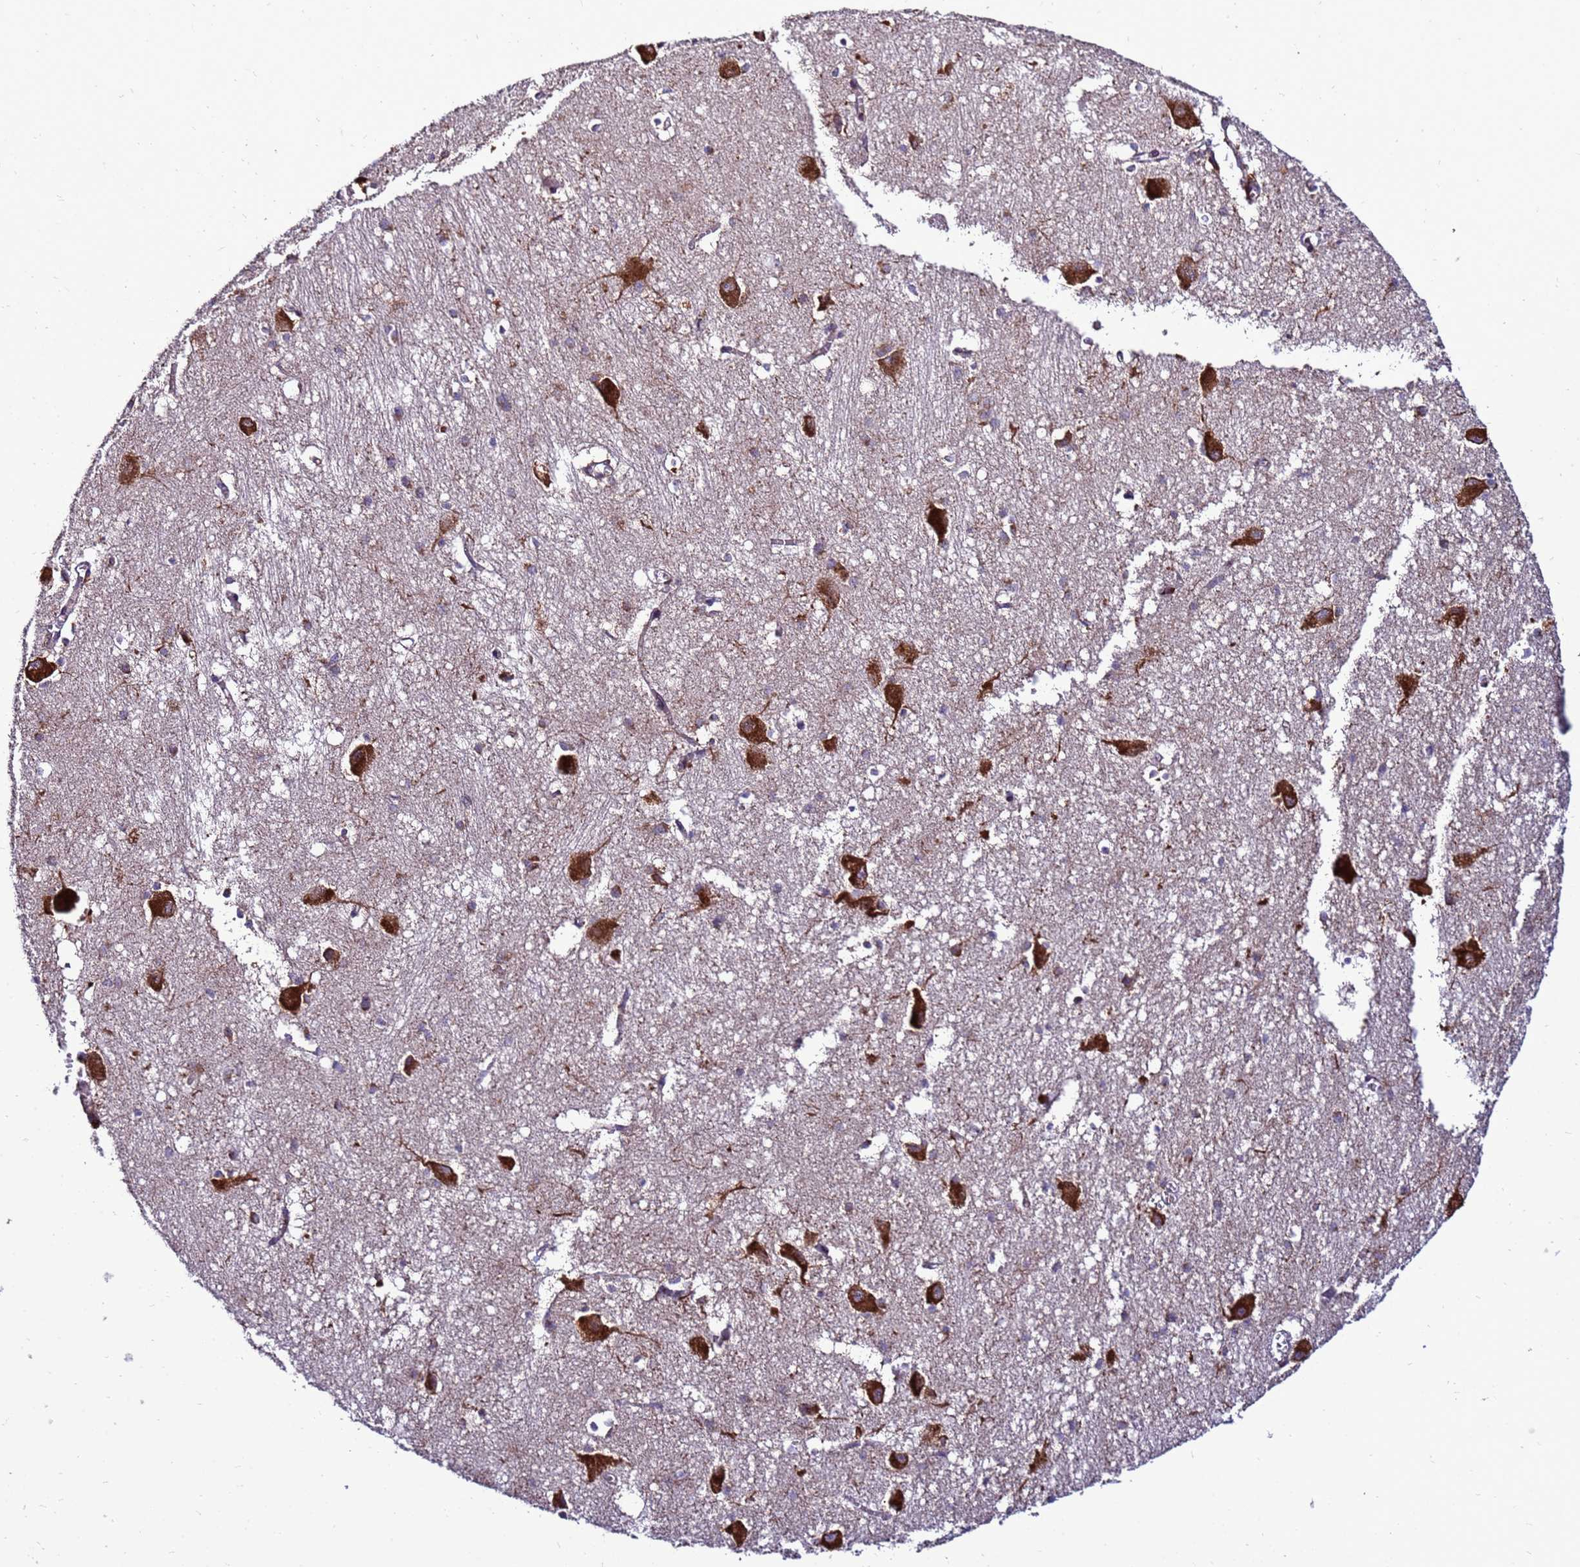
{"staining": {"intensity": "moderate", "quantity": "<25%", "location": "cytoplasmic/membranous"}, "tissue": "caudate", "cell_type": "Glial cells", "image_type": "normal", "snomed": [{"axis": "morphology", "description": "Normal tissue, NOS"}, {"axis": "topography", "description": "Lateral ventricle wall"}], "caption": "Immunohistochemistry staining of benign caudate, which reveals low levels of moderate cytoplasmic/membranous positivity in approximately <25% of glial cells indicating moderate cytoplasmic/membranous protein positivity. The staining was performed using DAB (brown) for protein detection and nuclei were counterstained in hematoxylin (blue).", "gene": "ANTKMT", "patient": {"sex": "male", "age": 37}}